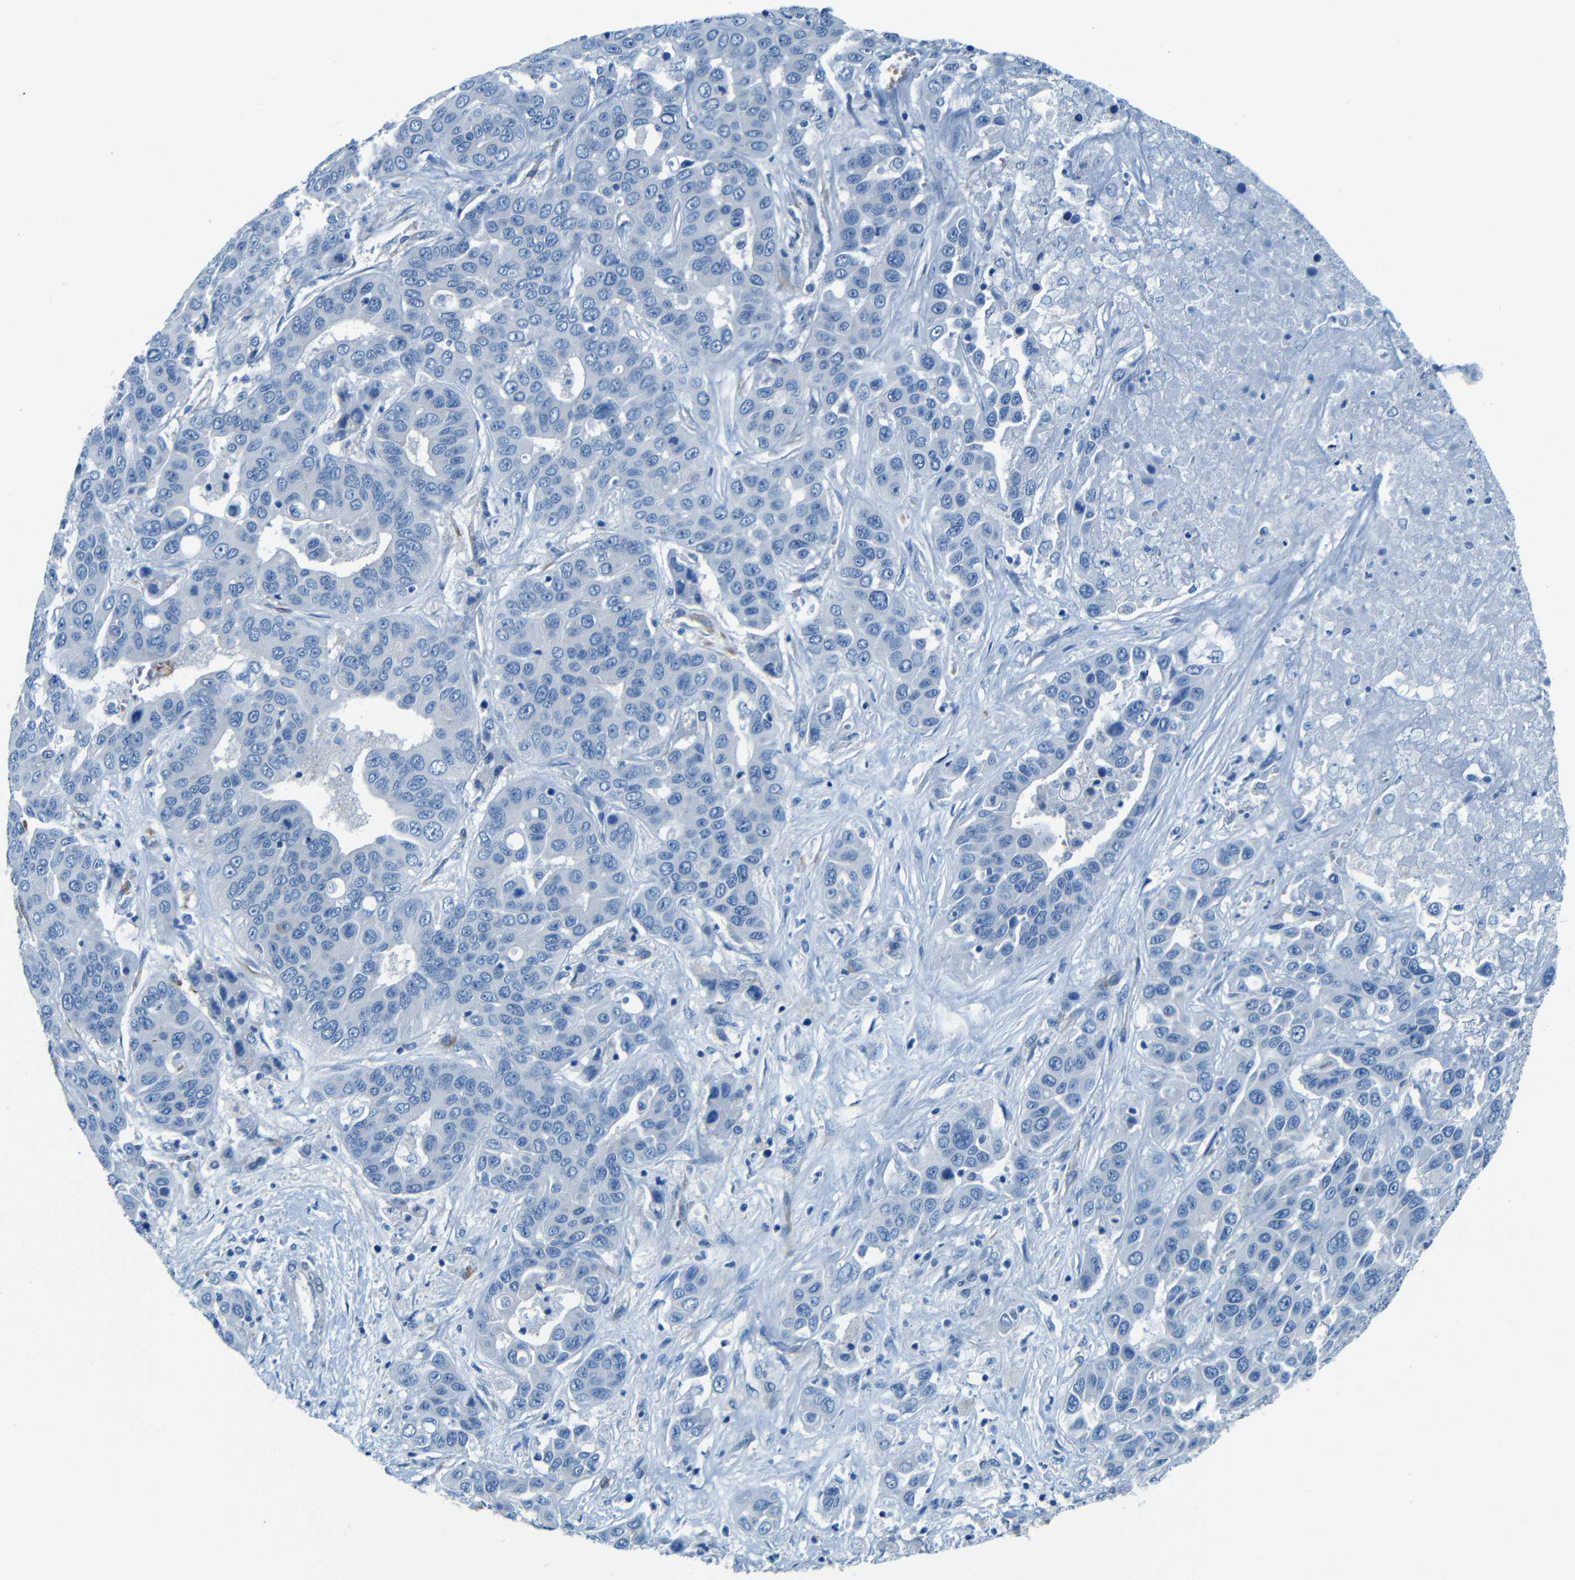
{"staining": {"intensity": "negative", "quantity": "none", "location": "none"}, "tissue": "liver cancer", "cell_type": "Tumor cells", "image_type": "cancer", "snomed": [{"axis": "morphology", "description": "Cholangiocarcinoma"}, {"axis": "topography", "description": "Liver"}], "caption": "Liver cancer stained for a protein using IHC reveals no staining tumor cells.", "gene": "MAP2", "patient": {"sex": "female", "age": 52}}